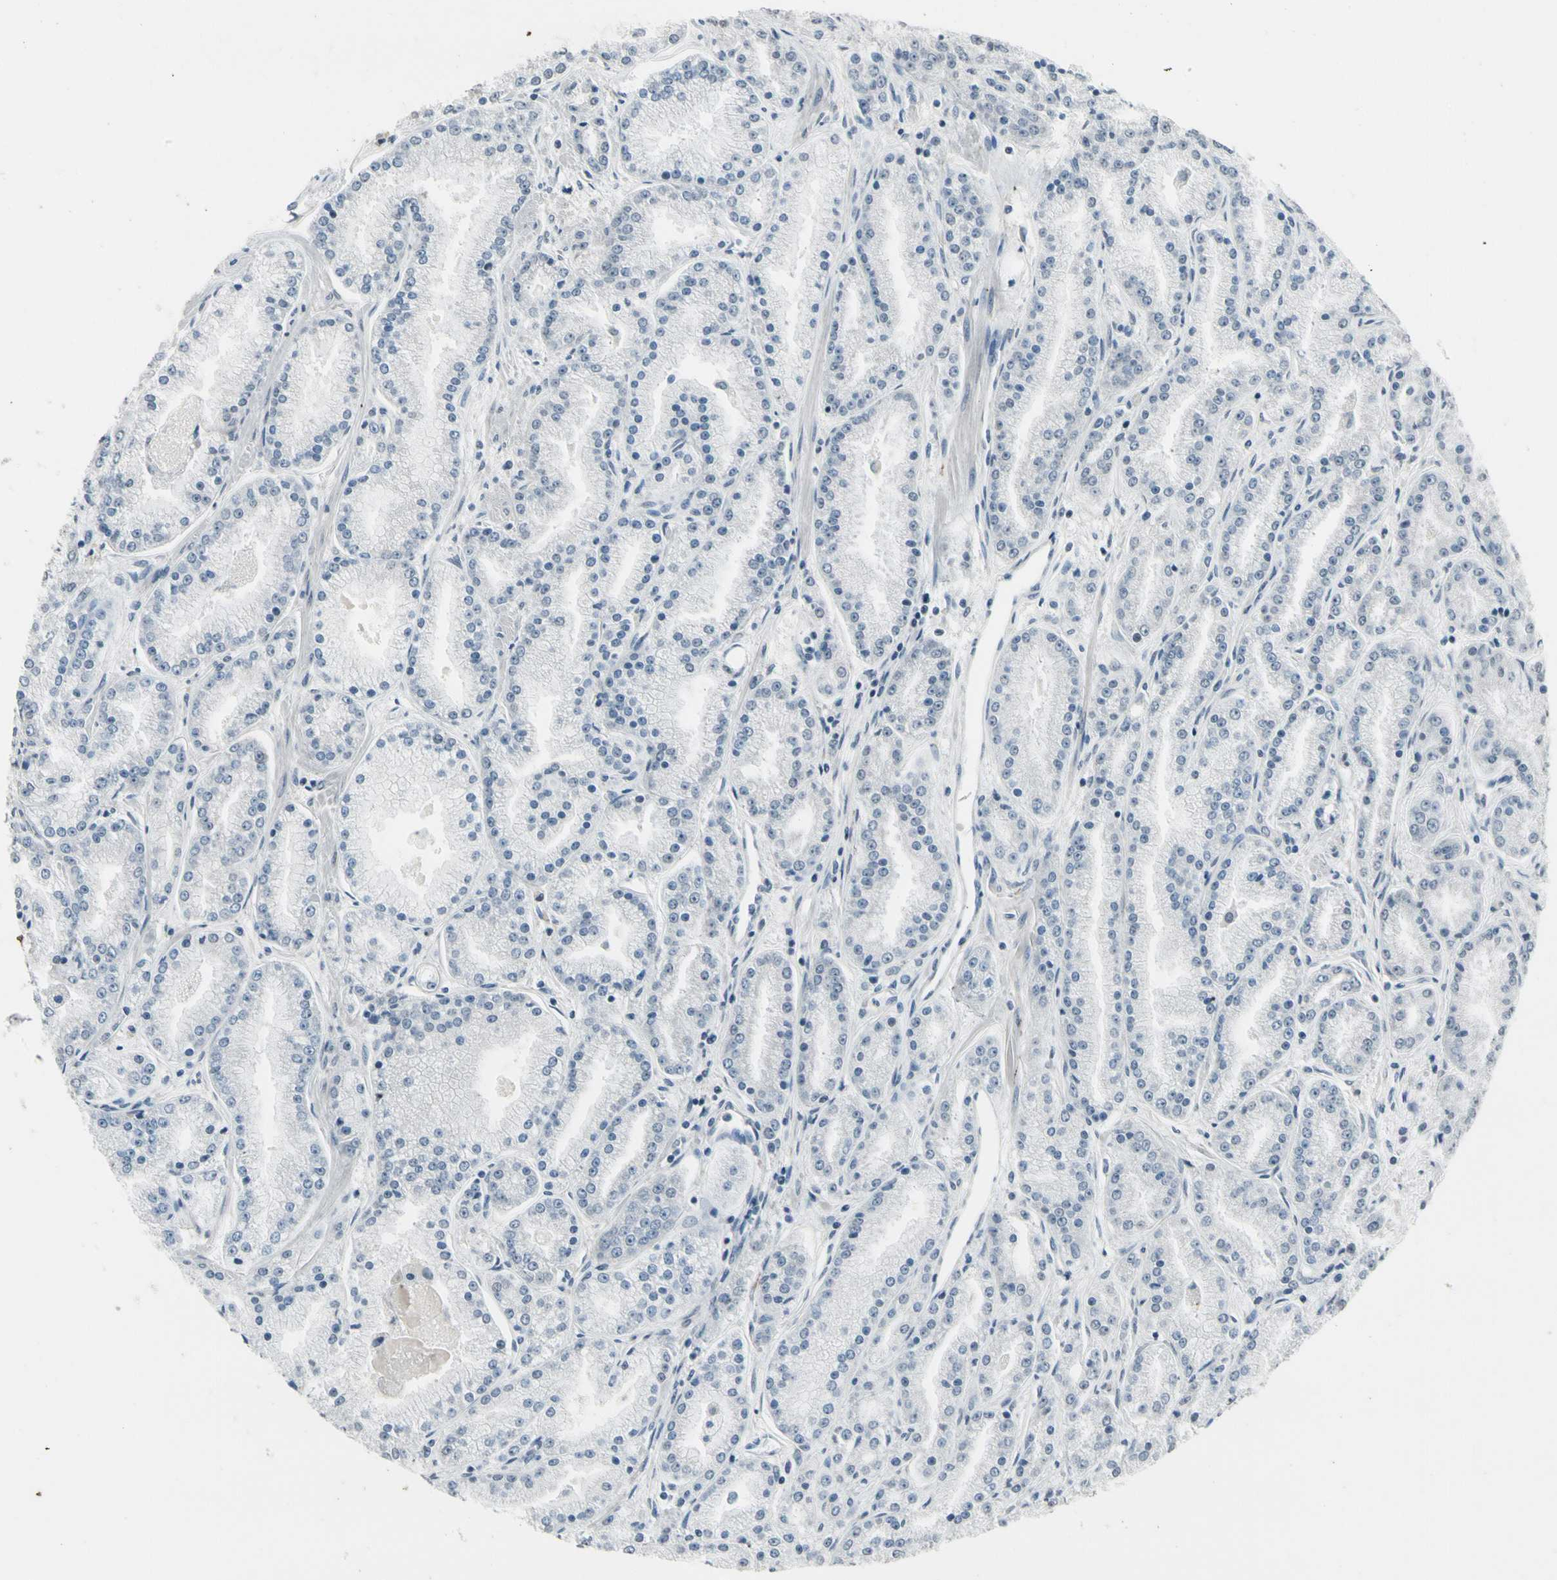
{"staining": {"intensity": "negative", "quantity": "none", "location": "none"}, "tissue": "prostate cancer", "cell_type": "Tumor cells", "image_type": "cancer", "snomed": [{"axis": "morphology", "description": "Adenocarcinoma, High grade"}, {"axis": "topography", "description": "Prostate"}], "caption": "Protein analysis of prostate cancer reveals no significant positivity in tumor cells. (DAB immunohistochemistry (IHC), high magnification).", "gene": "SV2A", "patient": {"sex": "male", "age": 61}}